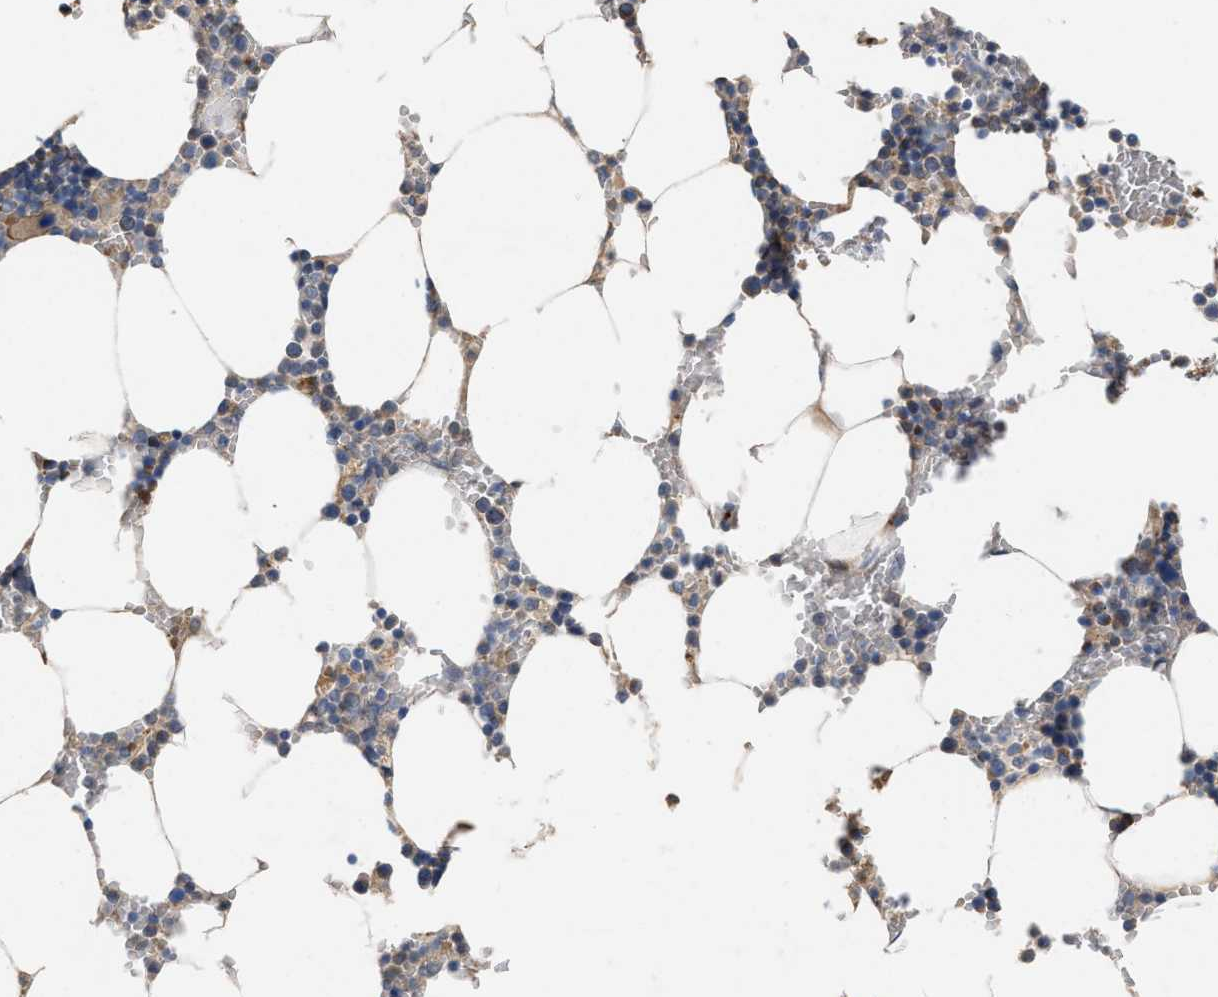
{"staining": {"intensity": "moderate", "quantity": "25%-75%", "location": "cytoplasmic/membranous"}, "tissue": "bone marrow", "cell_type": "Hematopoietic cells", "image_type": "normal", "snomed": [{"axis": "morphology", "description": "Normal tissue, NOS"}, {"axis": "topography", "description": "Bone marrow"}], "caption": "Immunohistochemistry micrograph of unremarkable bone marrow stained for a protein (brown), which exhibits medium levels of moderate cytoplasmic/membranous staining in approximately 25%-75% of hematopoietic cells.", "gene": "SLC4A11", "patient": {"sex": "male", "age": 70}}